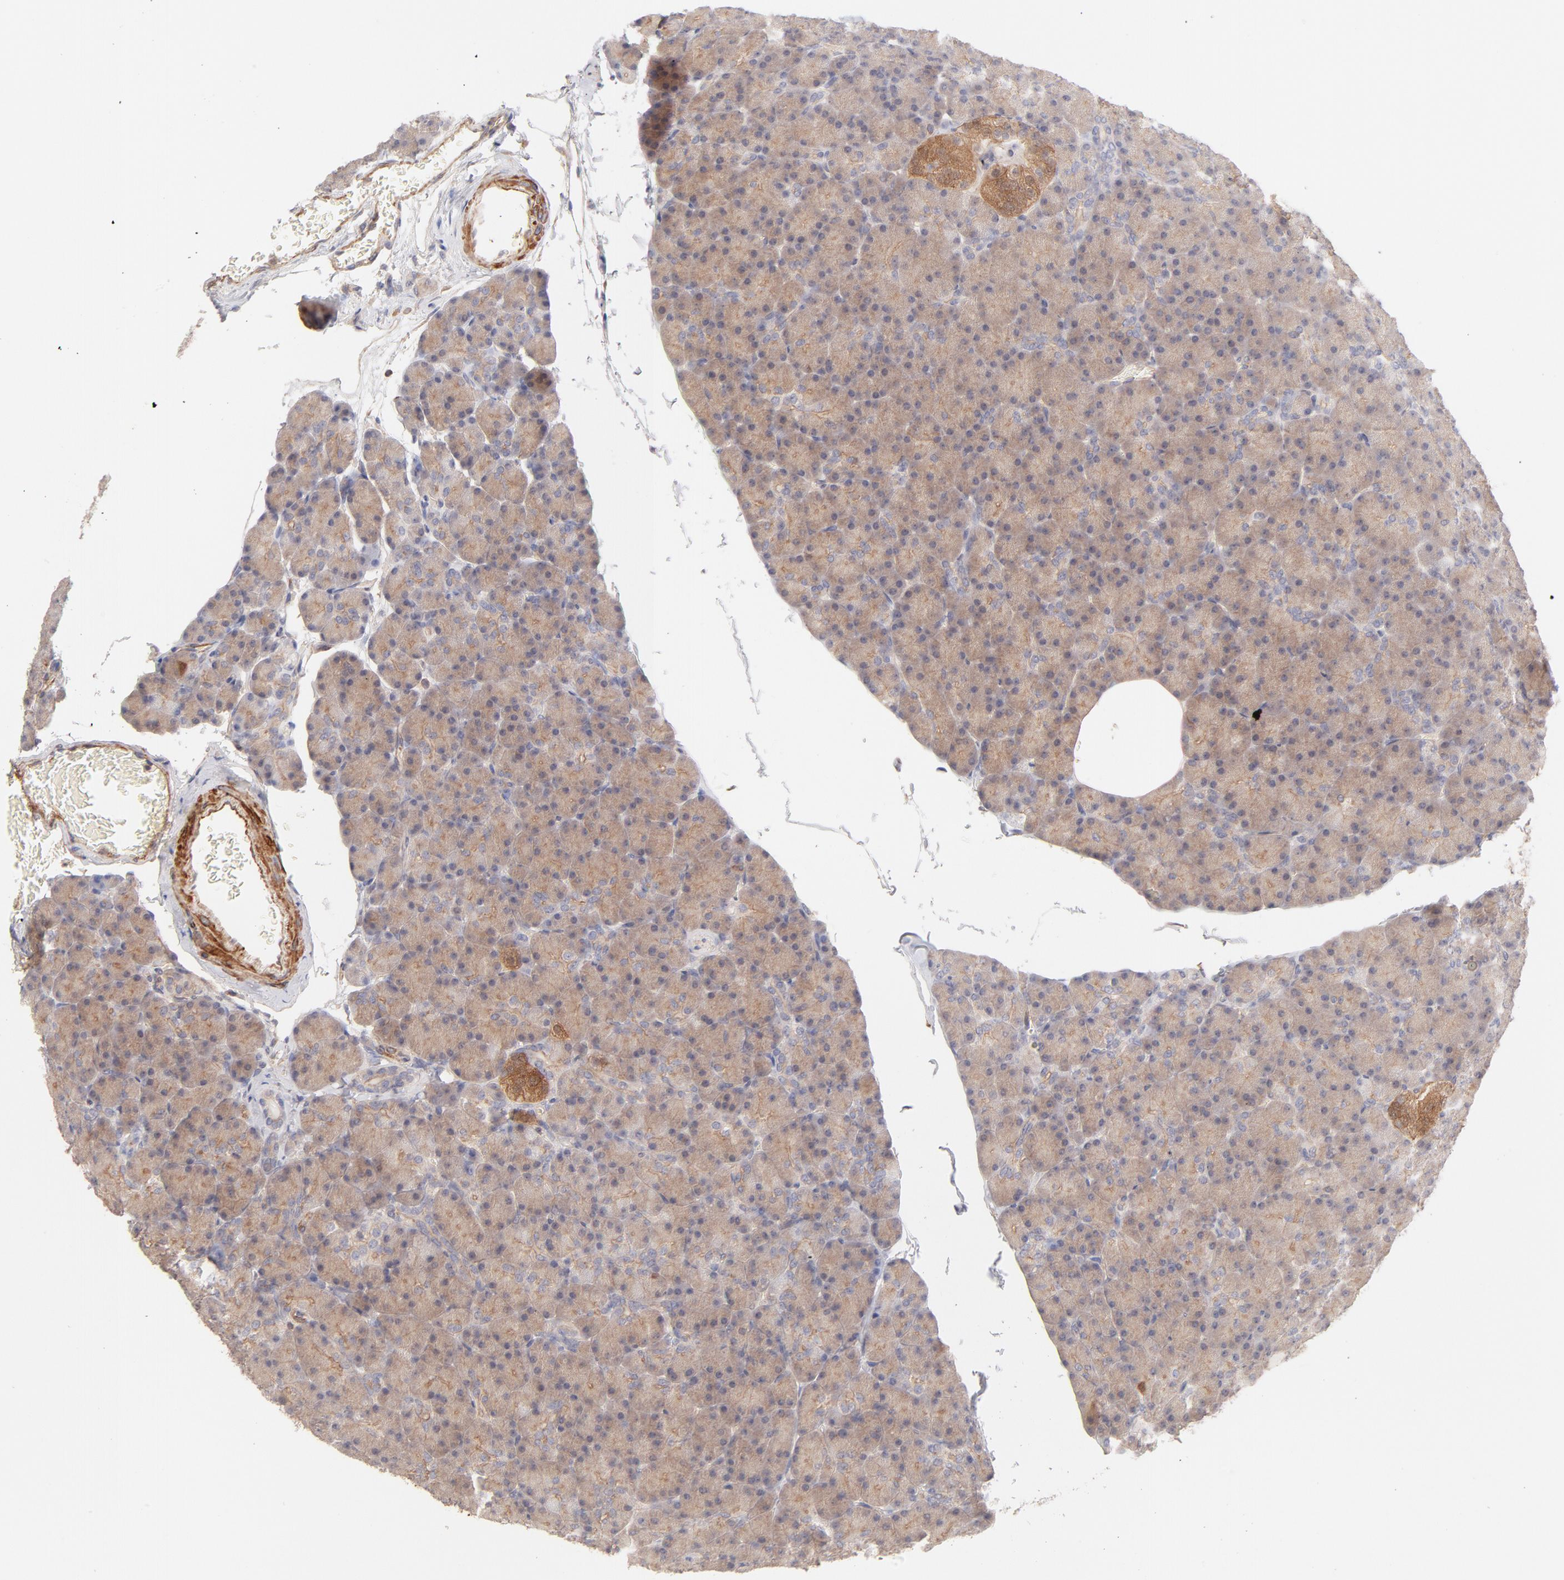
{"staining": {"intensity": "weak", "quantity": ">75%", "location": "cytoplasmic/membranous"}, "tissue": "pancreas", "cell_type": "Exocrine glandular cells", "image_type": "normal", "snomed": [{"axis": "morphology", "description": "Normal tissue, NOS"}, {"axis": "topography", "description": "Pancreas"}], "caption": "About >75% of exocrine glandular cells in benign pancreas show weak cytoplasmic/membranous protein positivity as visualized by brown immunohistochemical staining.", "gene": "LDLRAP1", "patient": {"sex": "female", "age": 43}}